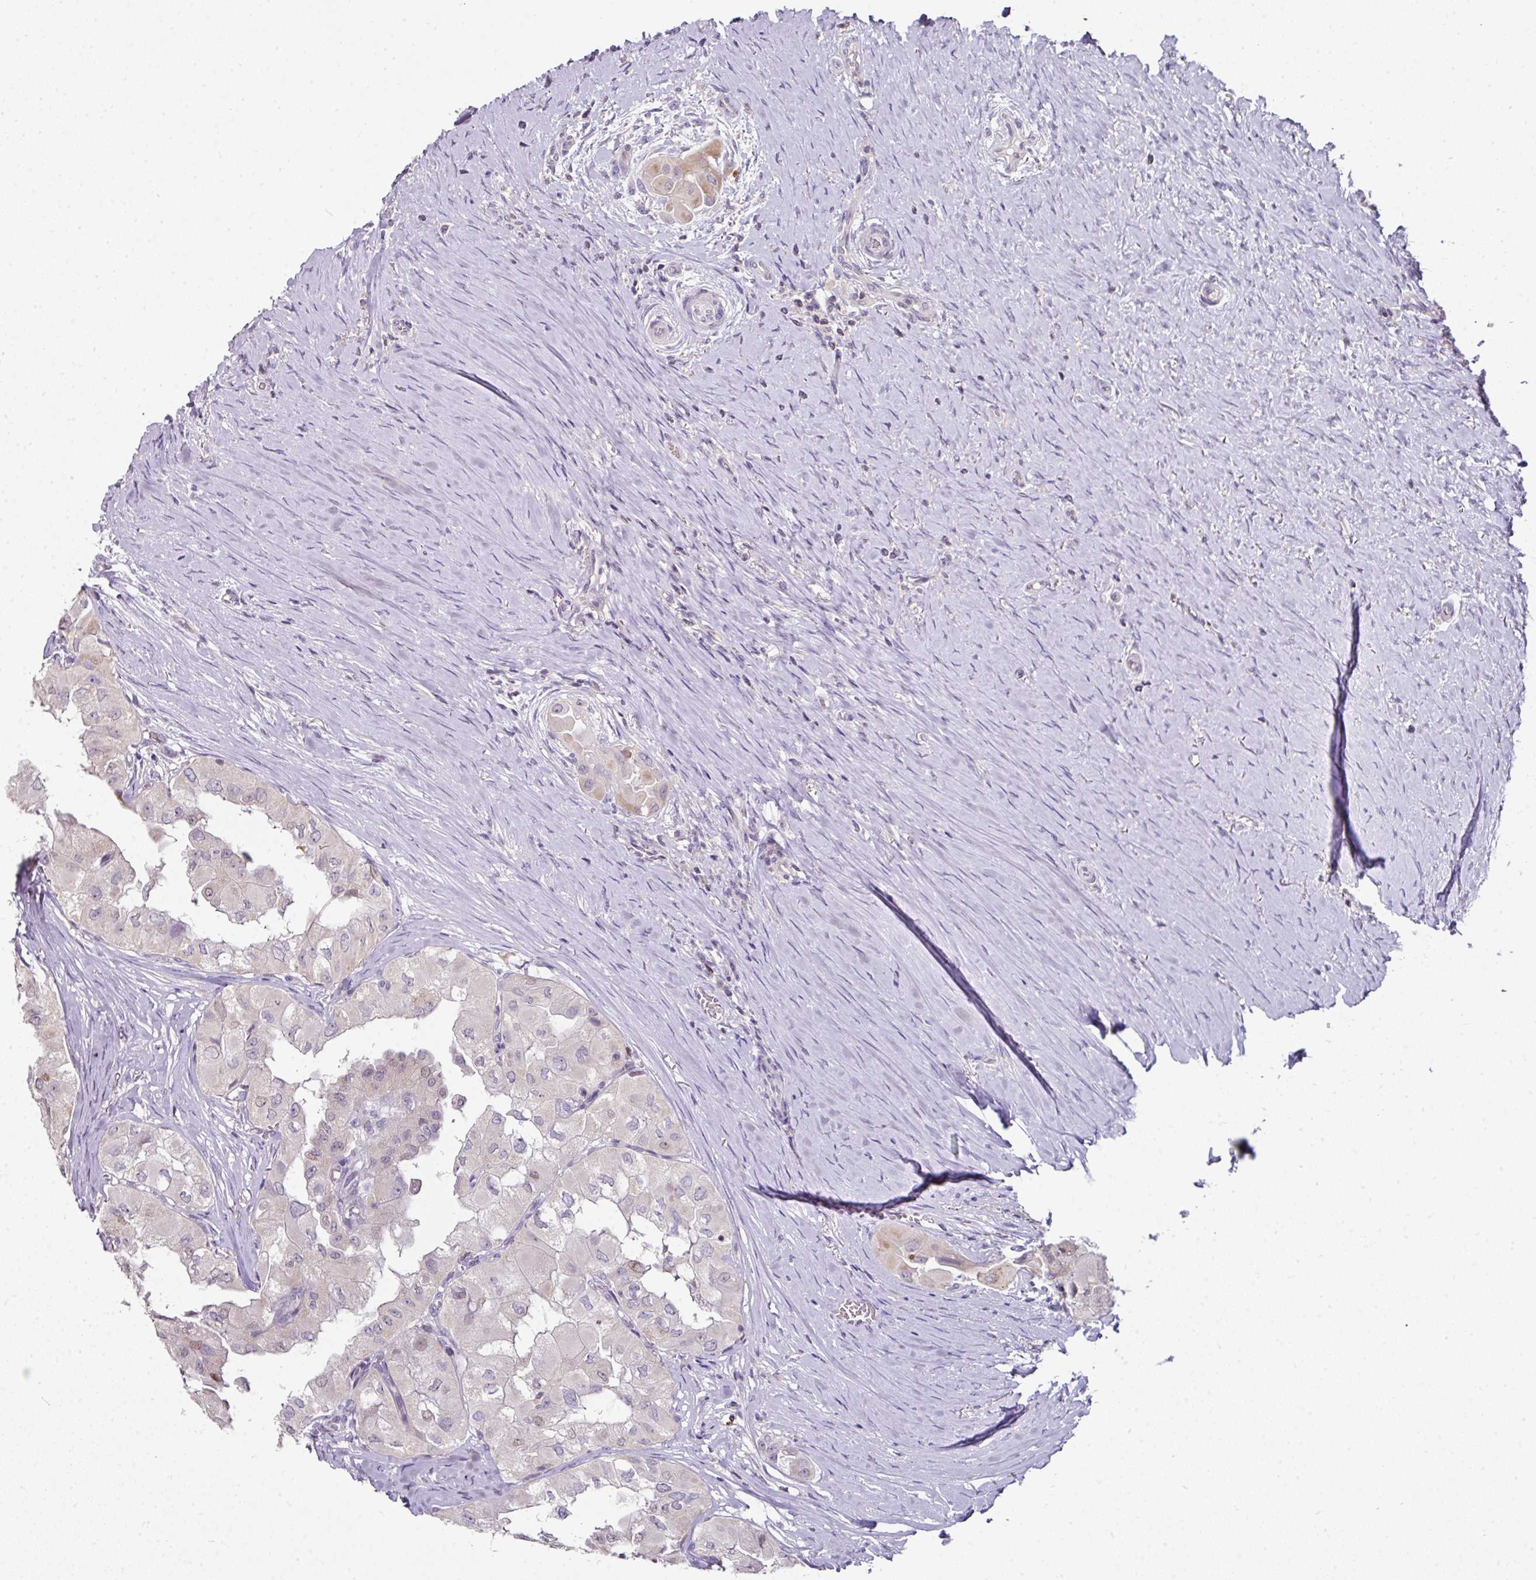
{"staining": {"intensity": "weak", "quantity": "<25%", "location": "cytoplasmic/membranous"}, "tissue": "thyroid cancer", "cell_type": "Tumor cells", "image_type": "cancer", "snomed": [{"axis": "morphology", "description": "Papillary adenocarcinoma, NOS"}, {"axis": "topography", "description": "Thyroid gland"}], "caption": "The photomicrograph shows no staining of tumor cells in thyroid cancer (papillary adenocarcinoma).", "gene": "ANKRD18A", "patient": {"sex": "female", "age": 59}}